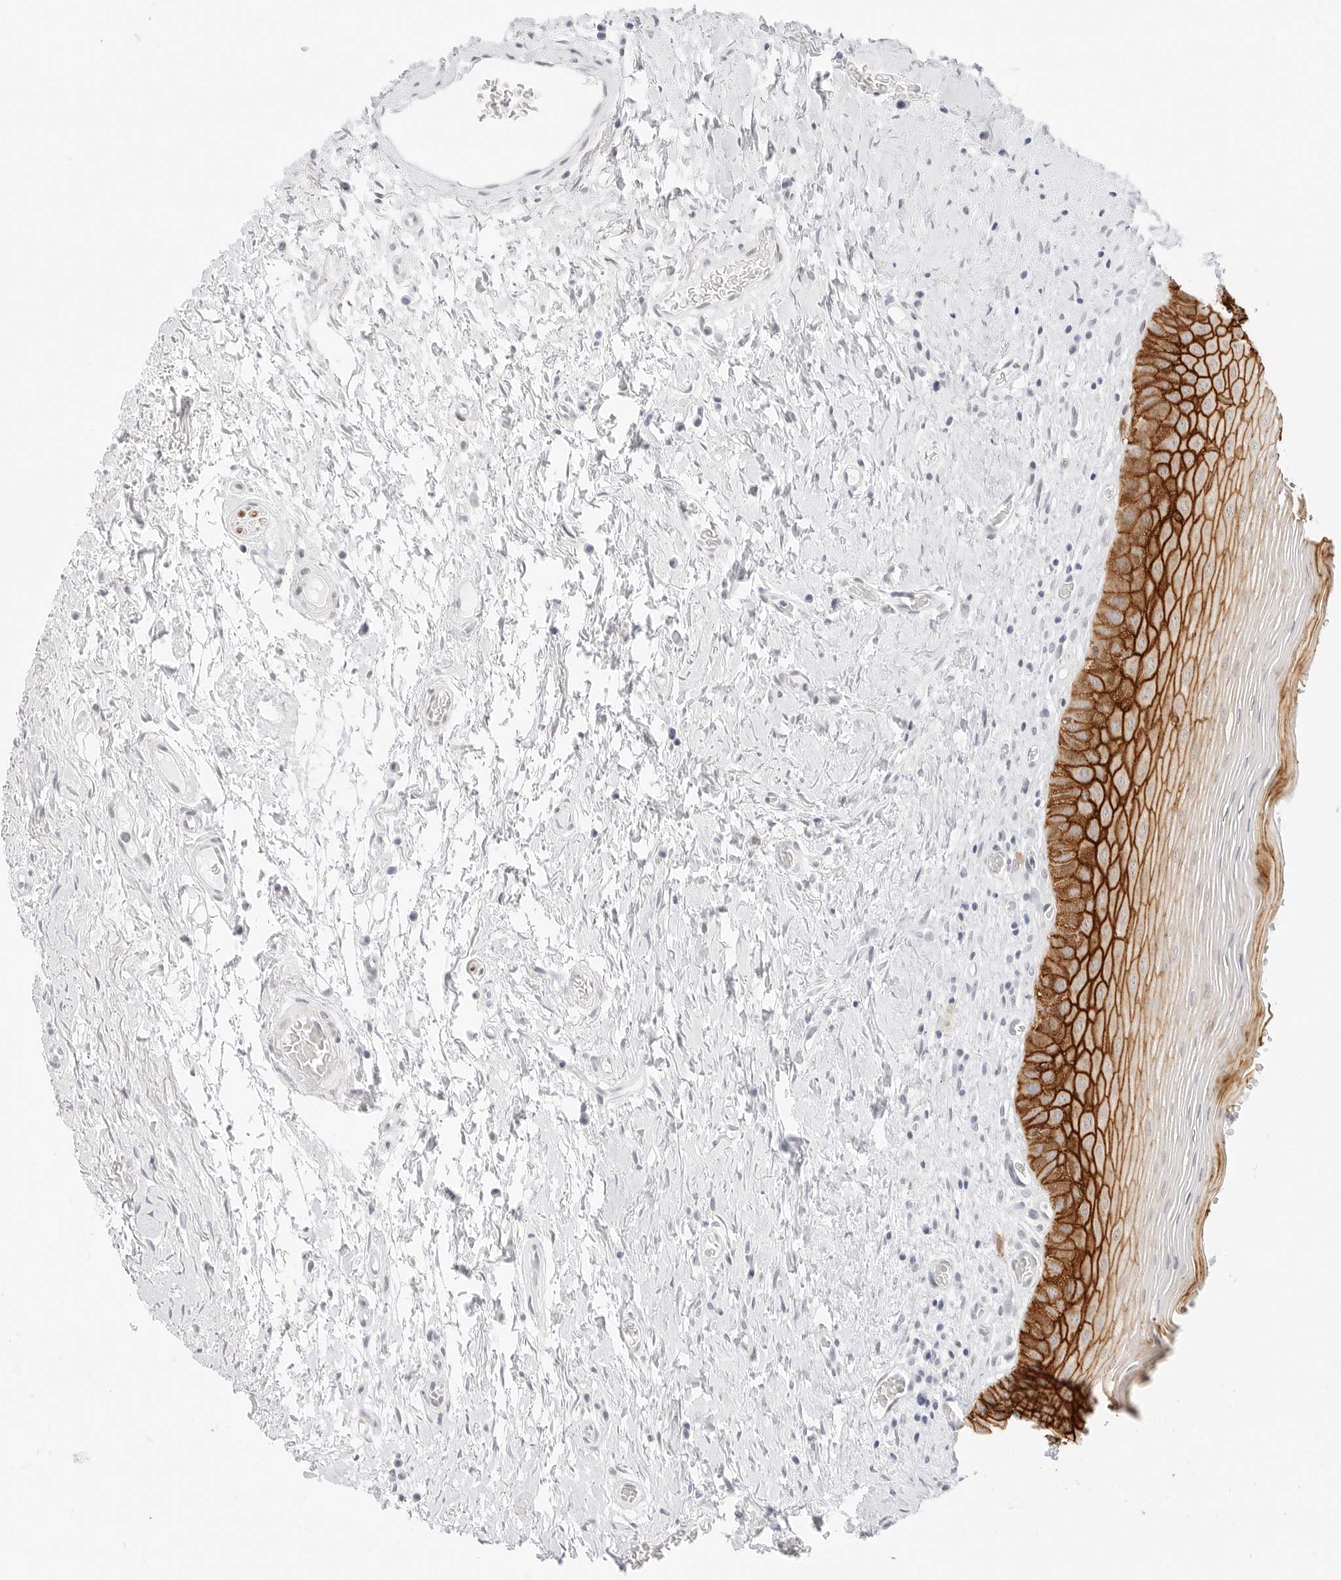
{"staining": {"intensity": "strong", "quantity": "25%-75%", "location": "cytoplasmic/membranous"}, "tissue": "oral mucosa", "cell_type": "Squamous epithelial cells", "image_type": "normal", "snomed": [{"axis": "morphology", "description": "Normal tissue, NOS"}, {"axis": "topography", "description": "Oral tissue"}], "caption": "Immunohistochemical staining of normal human oral mucosa exhibits 25%-75% levels of strong cytoplasmic/membranous protein staining in approximately 25%-75% of squamous epithelial cells. The staining is performed using DAB (3,3'-diaminobenzidine) brown chromogen to label protein expression. The nuclei are counter-stained blue using hematoxylin.", "gene": "CDH1", "patient": {"sex": "male", "age": 82}}